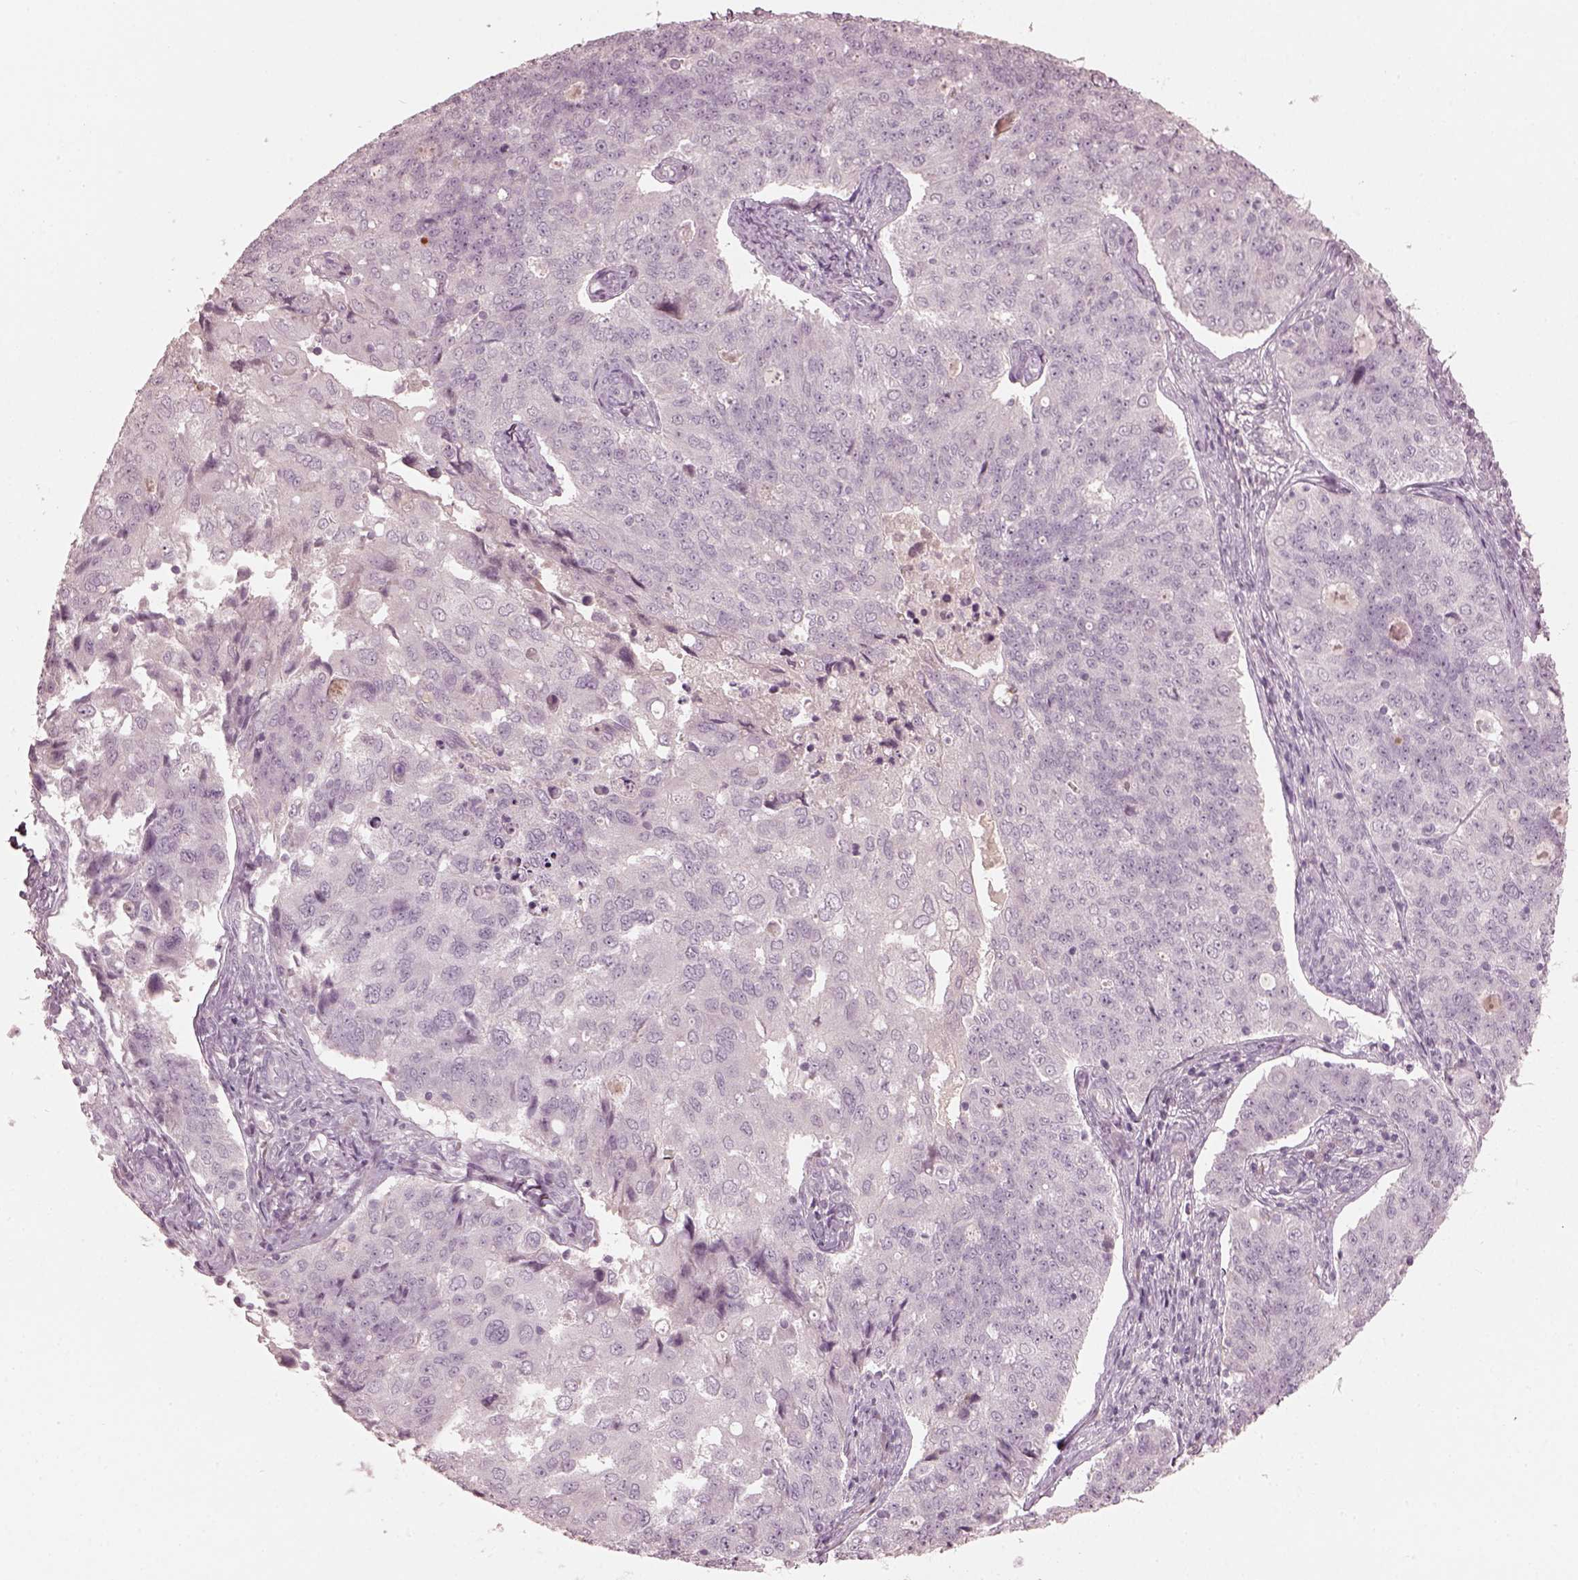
{"staining": {"intensity": "negative", "quantity": "none", "location": "none"}, "tissue": "endometrial cancer", "cell_type": "Tumor cells", "image_type": "cancer", "snomed": [{"axis": "morphology", "description": "Adenocarcinoma, NOS"}, {"axis": "topography", "description": "Endometrium"}], "caption": "Immunohistochemistry (IHC) of adenocarcinoma (endometrial) demonstrates no staining in tumor cells.", "gene": "OPTC", "patient": {"sex": "female", "age": 43}}